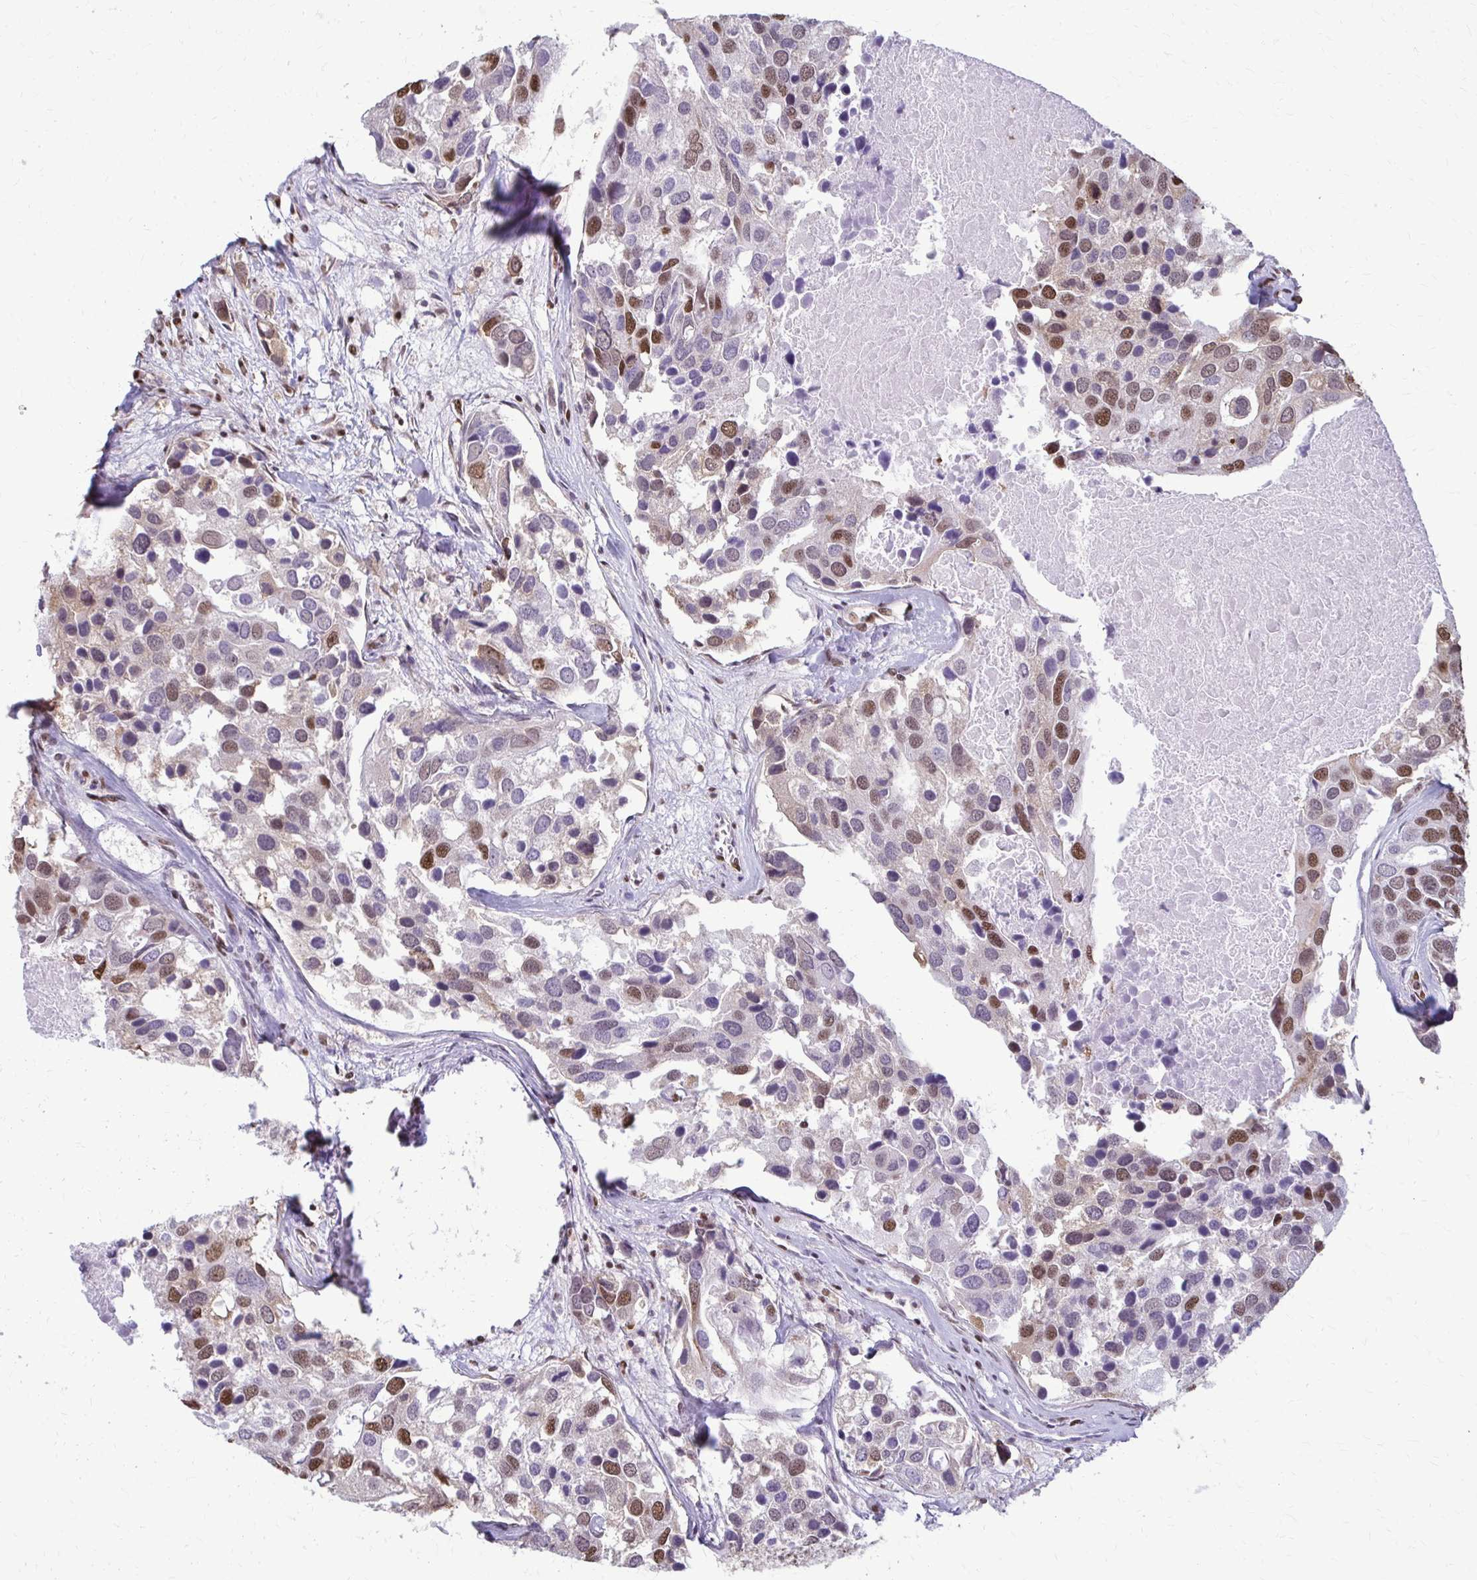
{"staining": {"intensity": "moderate", "quantity": "25%-75%", "location": "nuclear"}, "tissue": "breast cancer", "cell_type": "Tumor cells", "image_type": "cancer", "snomed": [{"axis": "morphology", "description": "Duct carcinoma"}, {"axis": "topography", "description": "Breast"}], "caption": "A histopathology image of breast invasive ductal carcinoma stained for a protein displays moderate nuclear brown staining in tumor cells.", "gene": "SNRPA", "patient": {"sex": "female", "age": 83}}